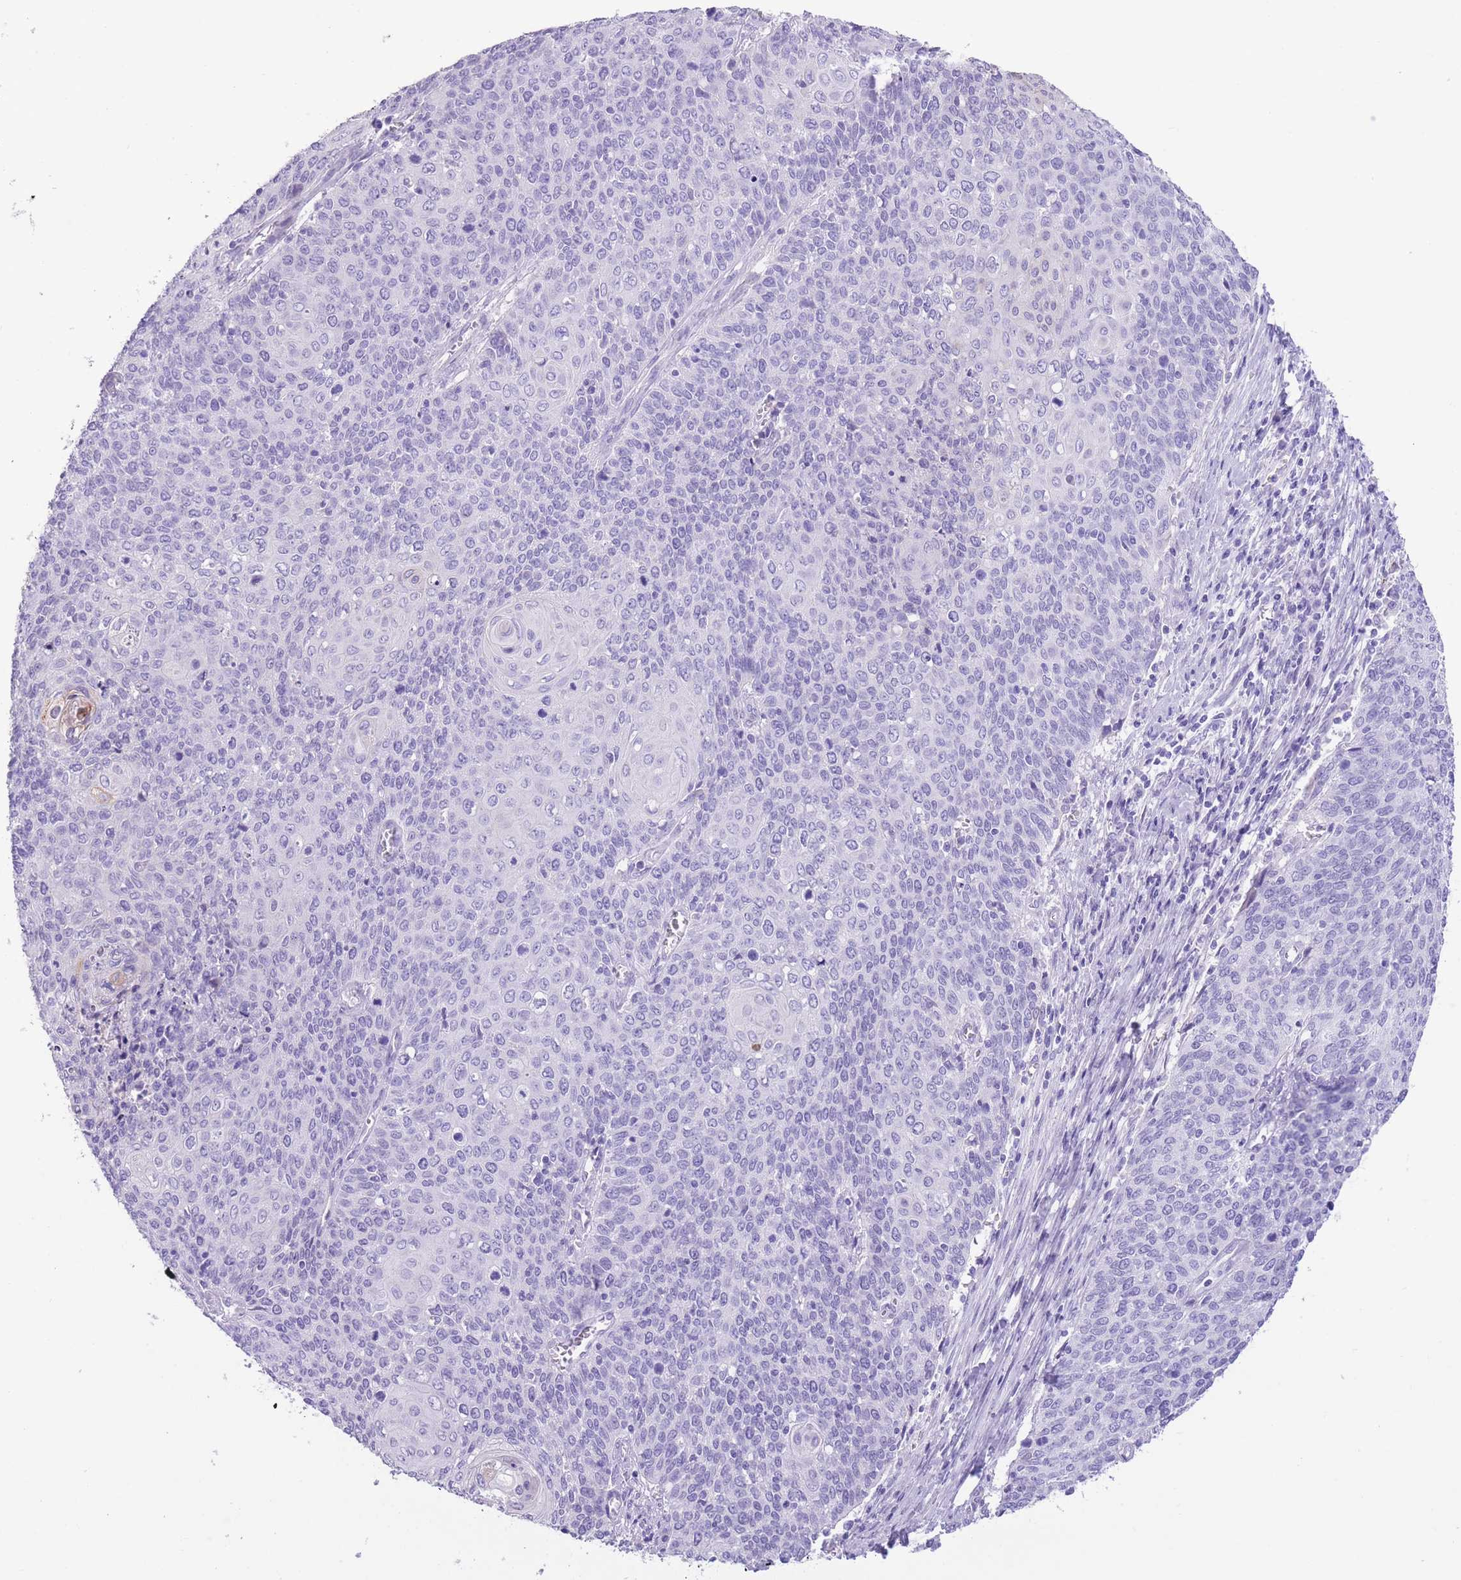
{"staining": {"intensity": "negative", "quantity": "none", "location": "none"}, "tissue": "cervical cancer", "cell_type": "Tumor cells", "image_type": "cancer", "snomed": [{"axis": "morphology", "description": "Squamous cell carcinoma, NOS"}, {"axis": "topography", "description": "Cervix"}], "caption": "IHC of human cervical cancer (squamous cell carcinoma) reveals no positivity in tumor cells. The staining is performed using DAB (3,3'-diaminobenzidine) brown chromogen with nuclei counter-stained in using hematoxylin.", "gene": "RAI2", "patient": {"sex": "female", "age": 39}}